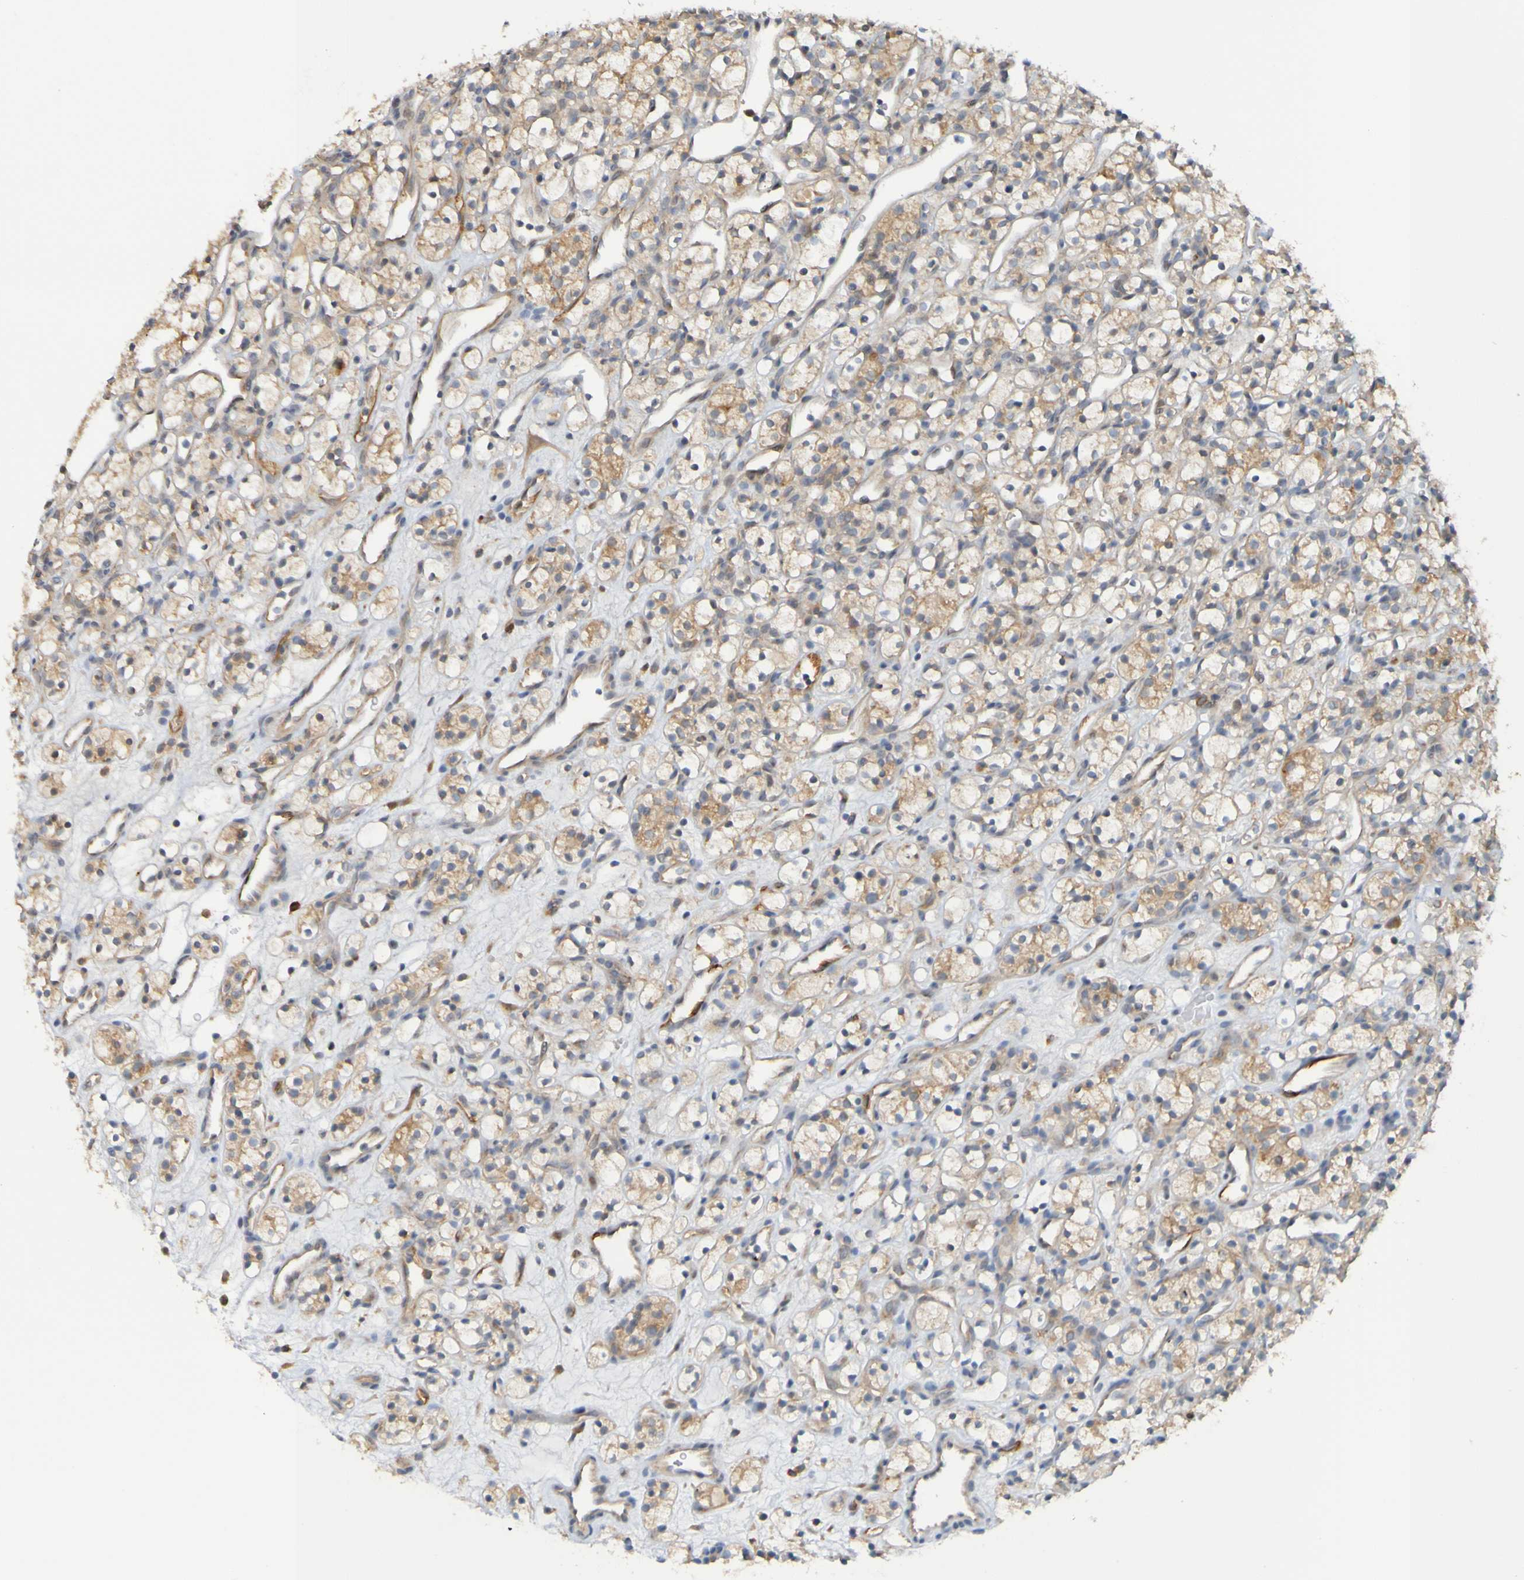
{"staining": {"intensity": "moderate", "quantity": "25%-75%", "location": "cytoplasmic/membranous"}, "tissue": "renal cancer", "cell_type": "Tumor cells", "image_type": "cancer", "snomed": [{"axis": "morphology", "description": "Adenocarcinoma, NOS"}, {"axis": "topography", "description": "Kidney"}], "caption": "Immunohistochemistry (IHC) image of adenocarcinoma (renal) stained for a protein (brown), which reveals medium levels of moderate cytoplasmic/membranous staining in about 25%-75% of tumor cells.", "gene": "NAV2", "patient": {"sex": "female", "age": 60}}